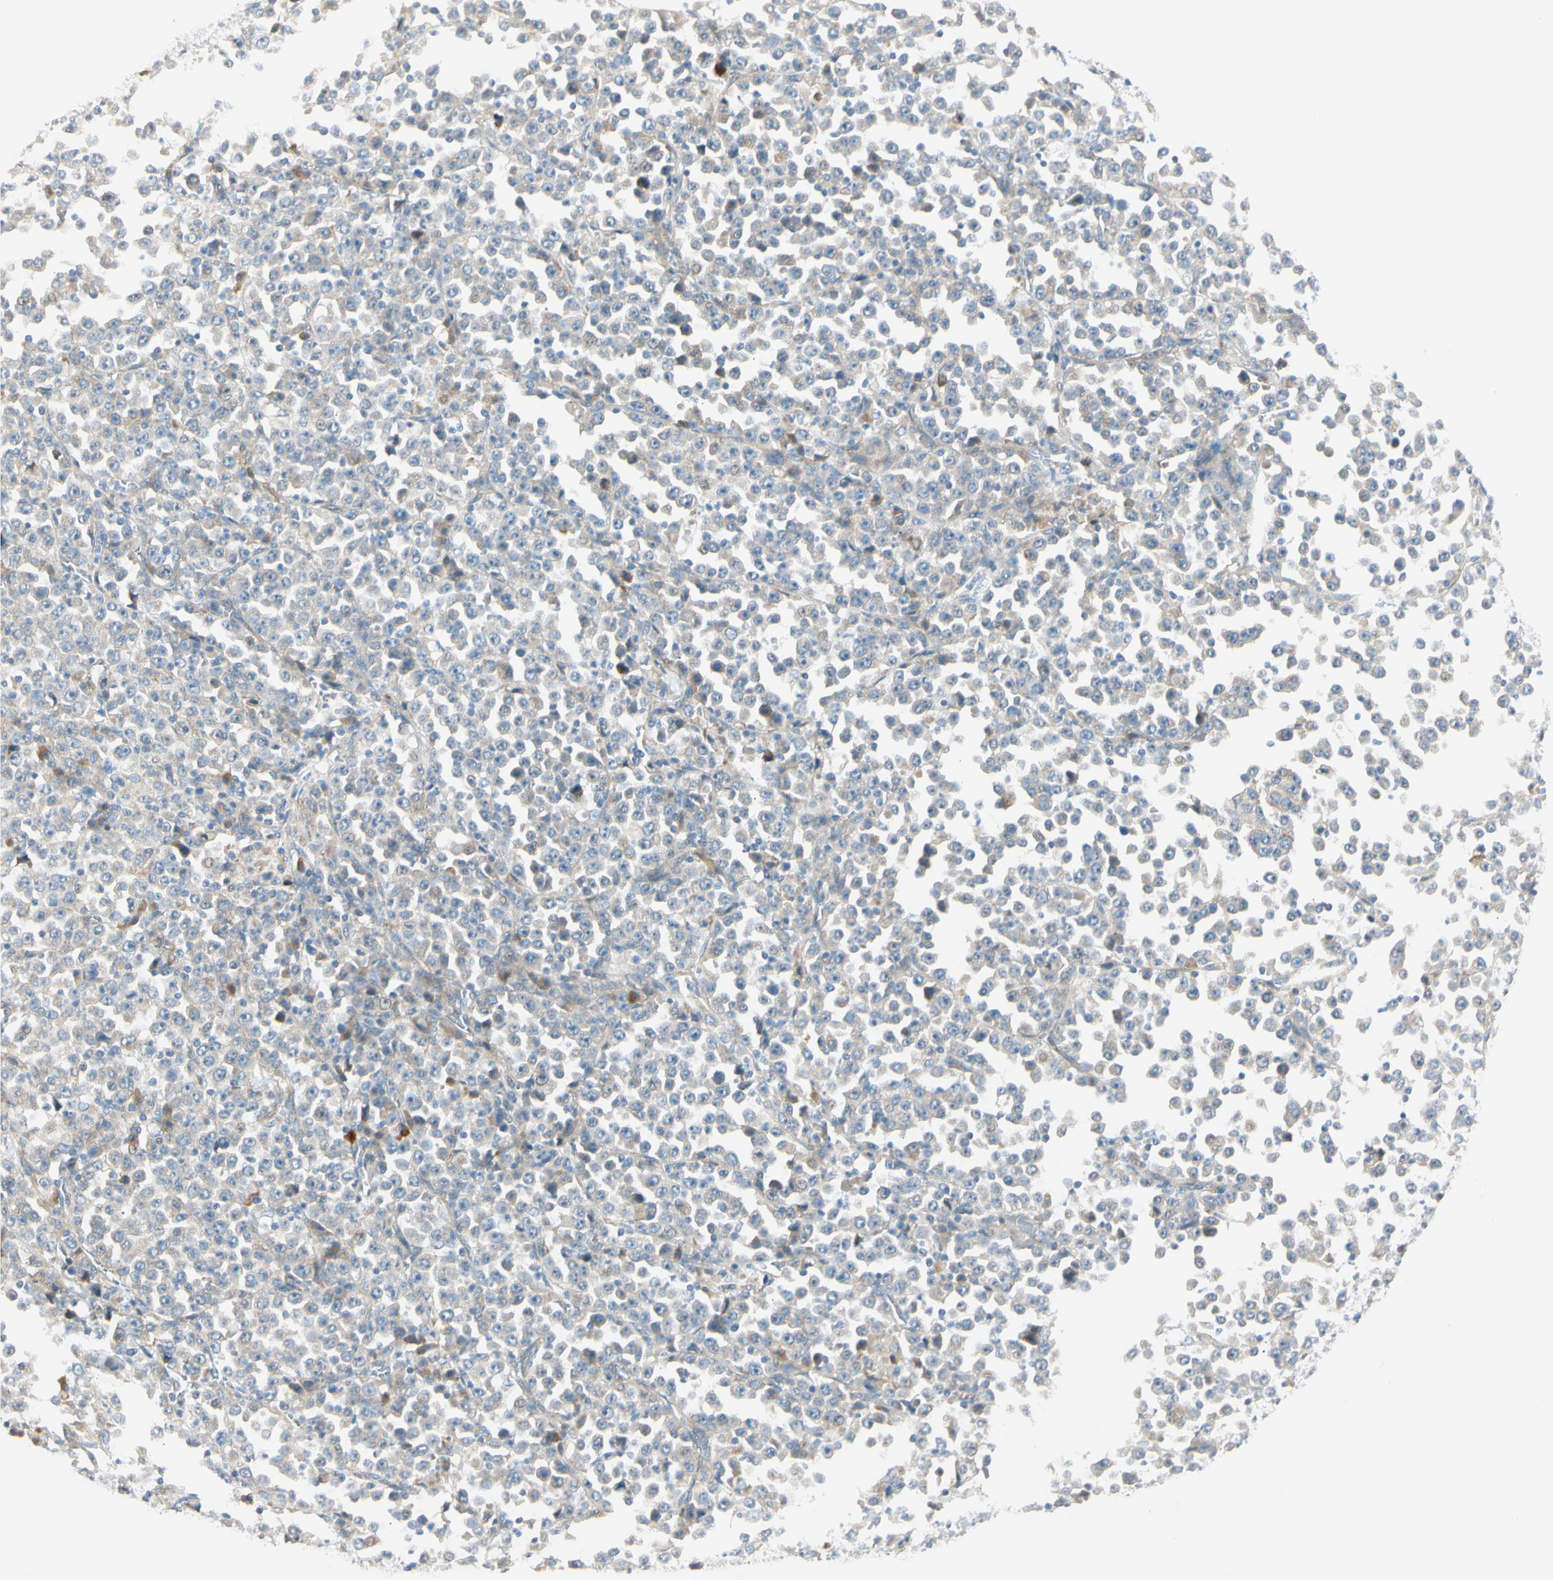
{"staining": {"intensity": "weak", "quantity": "<25%", "location": "cytoplasmic/membranous"}, "tissue": "stomach cancer", "cell_type": "Tumor cells", "image_type": "cancer", "snomed": [{"axis": "morphology", "description": "Normal tissue, NOS"}, {"axis": "morphology", "description": "Adenocarcinoma, NOS"}, {"axis": "topography", "description": "Stomach, upper"}, {"axis": "topography", "description": "Stomach"}], "caption": "Photomicrograph shows no significant protein expression in tumor cells of stomach cancer (adenocarcinoma).", "gene": "PCDHB15", "patient": {"sex": "male", "age": 59}}